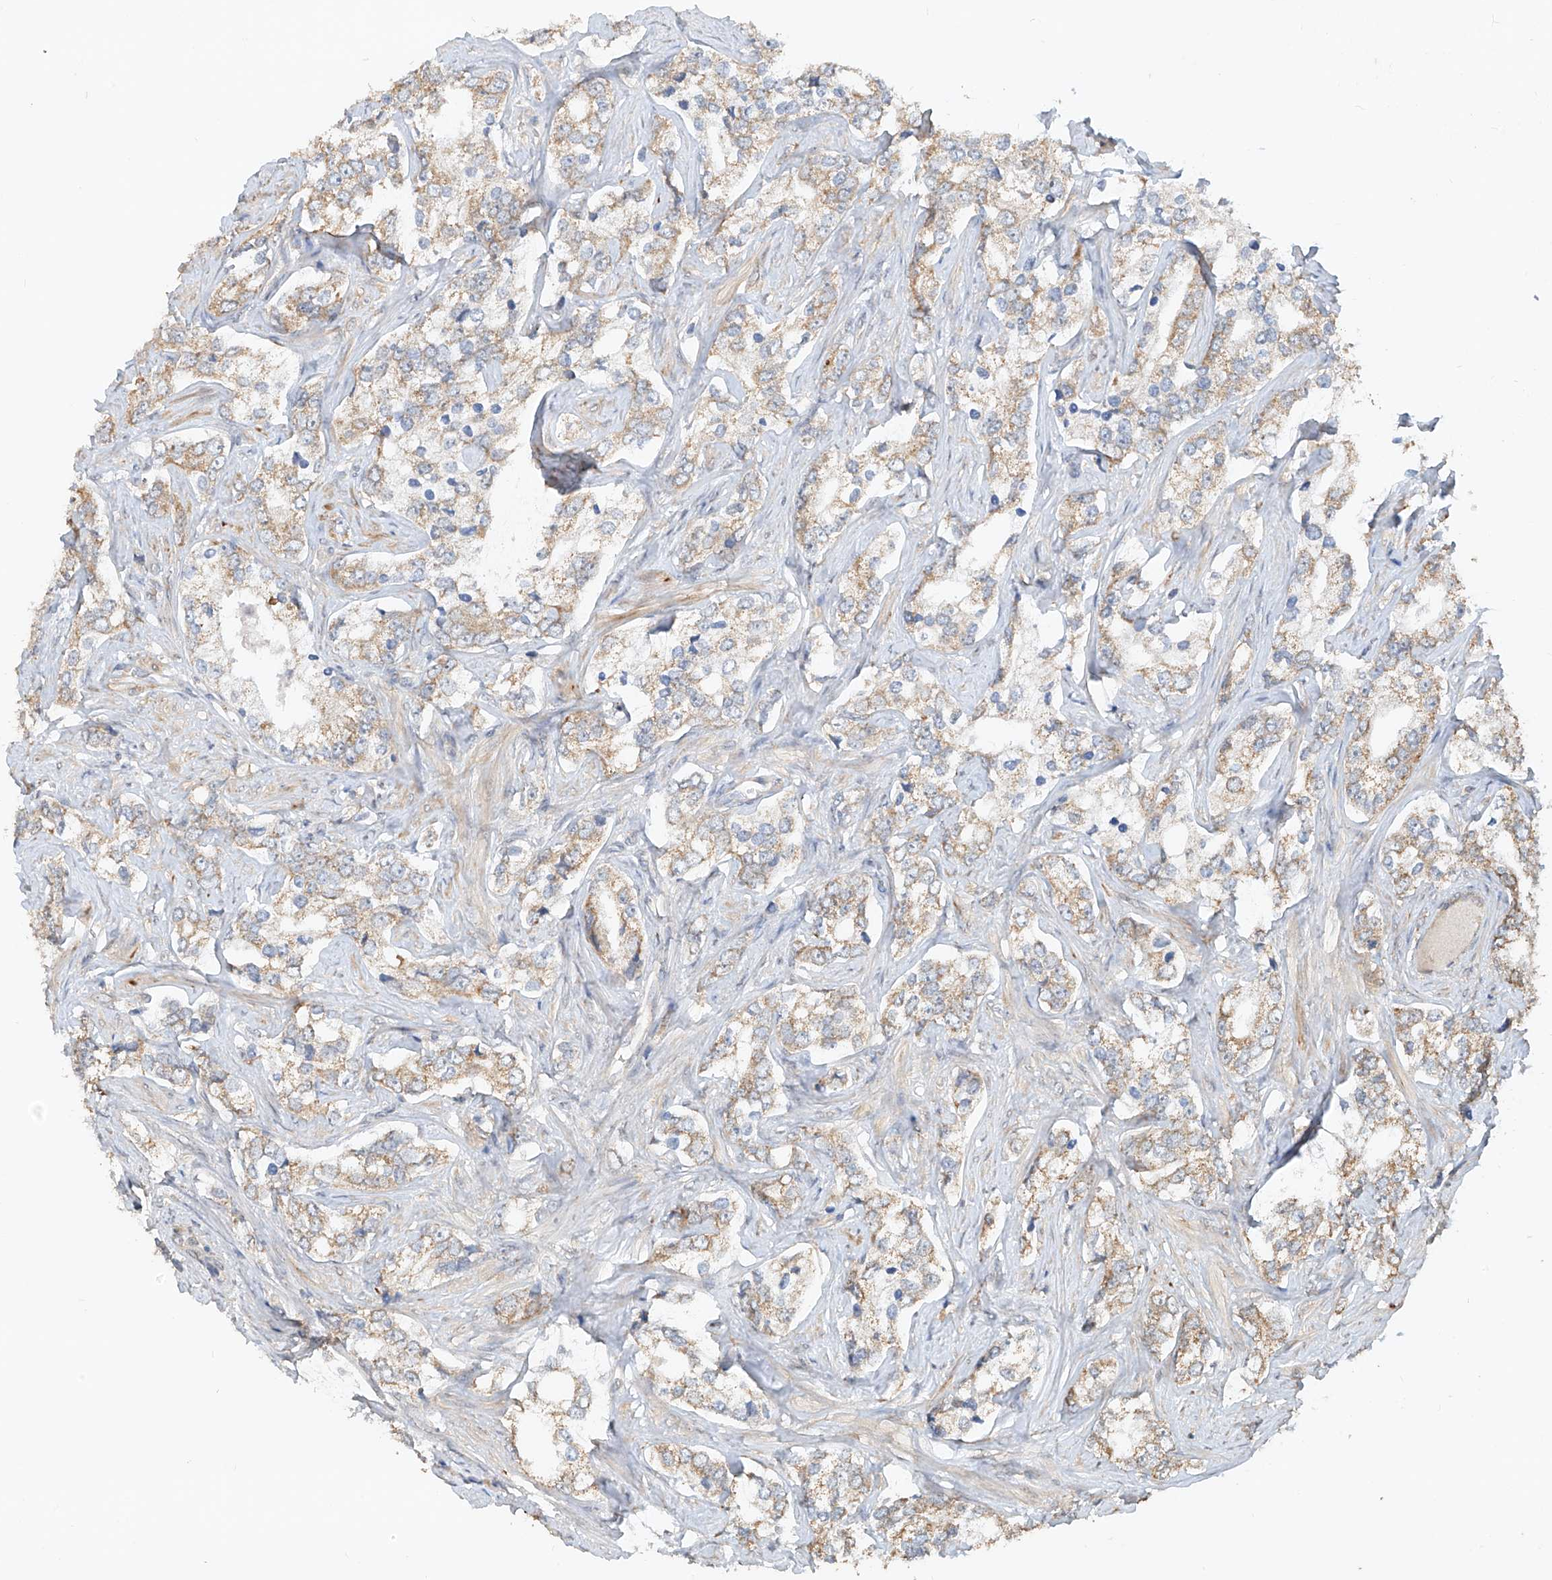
{"staining": {"intensity": "weak", "quantity": ">75%", "location": "cytoplasmic/membranous"}, "tissue": "prostate cancer", "cell_type": "Tumor cells", "image_type": "cancer", "snomed": [{"axis": "morphology", "description": "Adenocarcinoma, High grade"}, {"axis": "topography", "description": "Prostate"}], "caption": "Prostate cancer (adenocarcinoma (high-grade)) stained with immunohistochemistry displays weak cytoplasmic/membranous positivity in approximately >75% of tumor cells.", "gene": "MTUS2", "patient": {"sex": "male", "age": 66}}